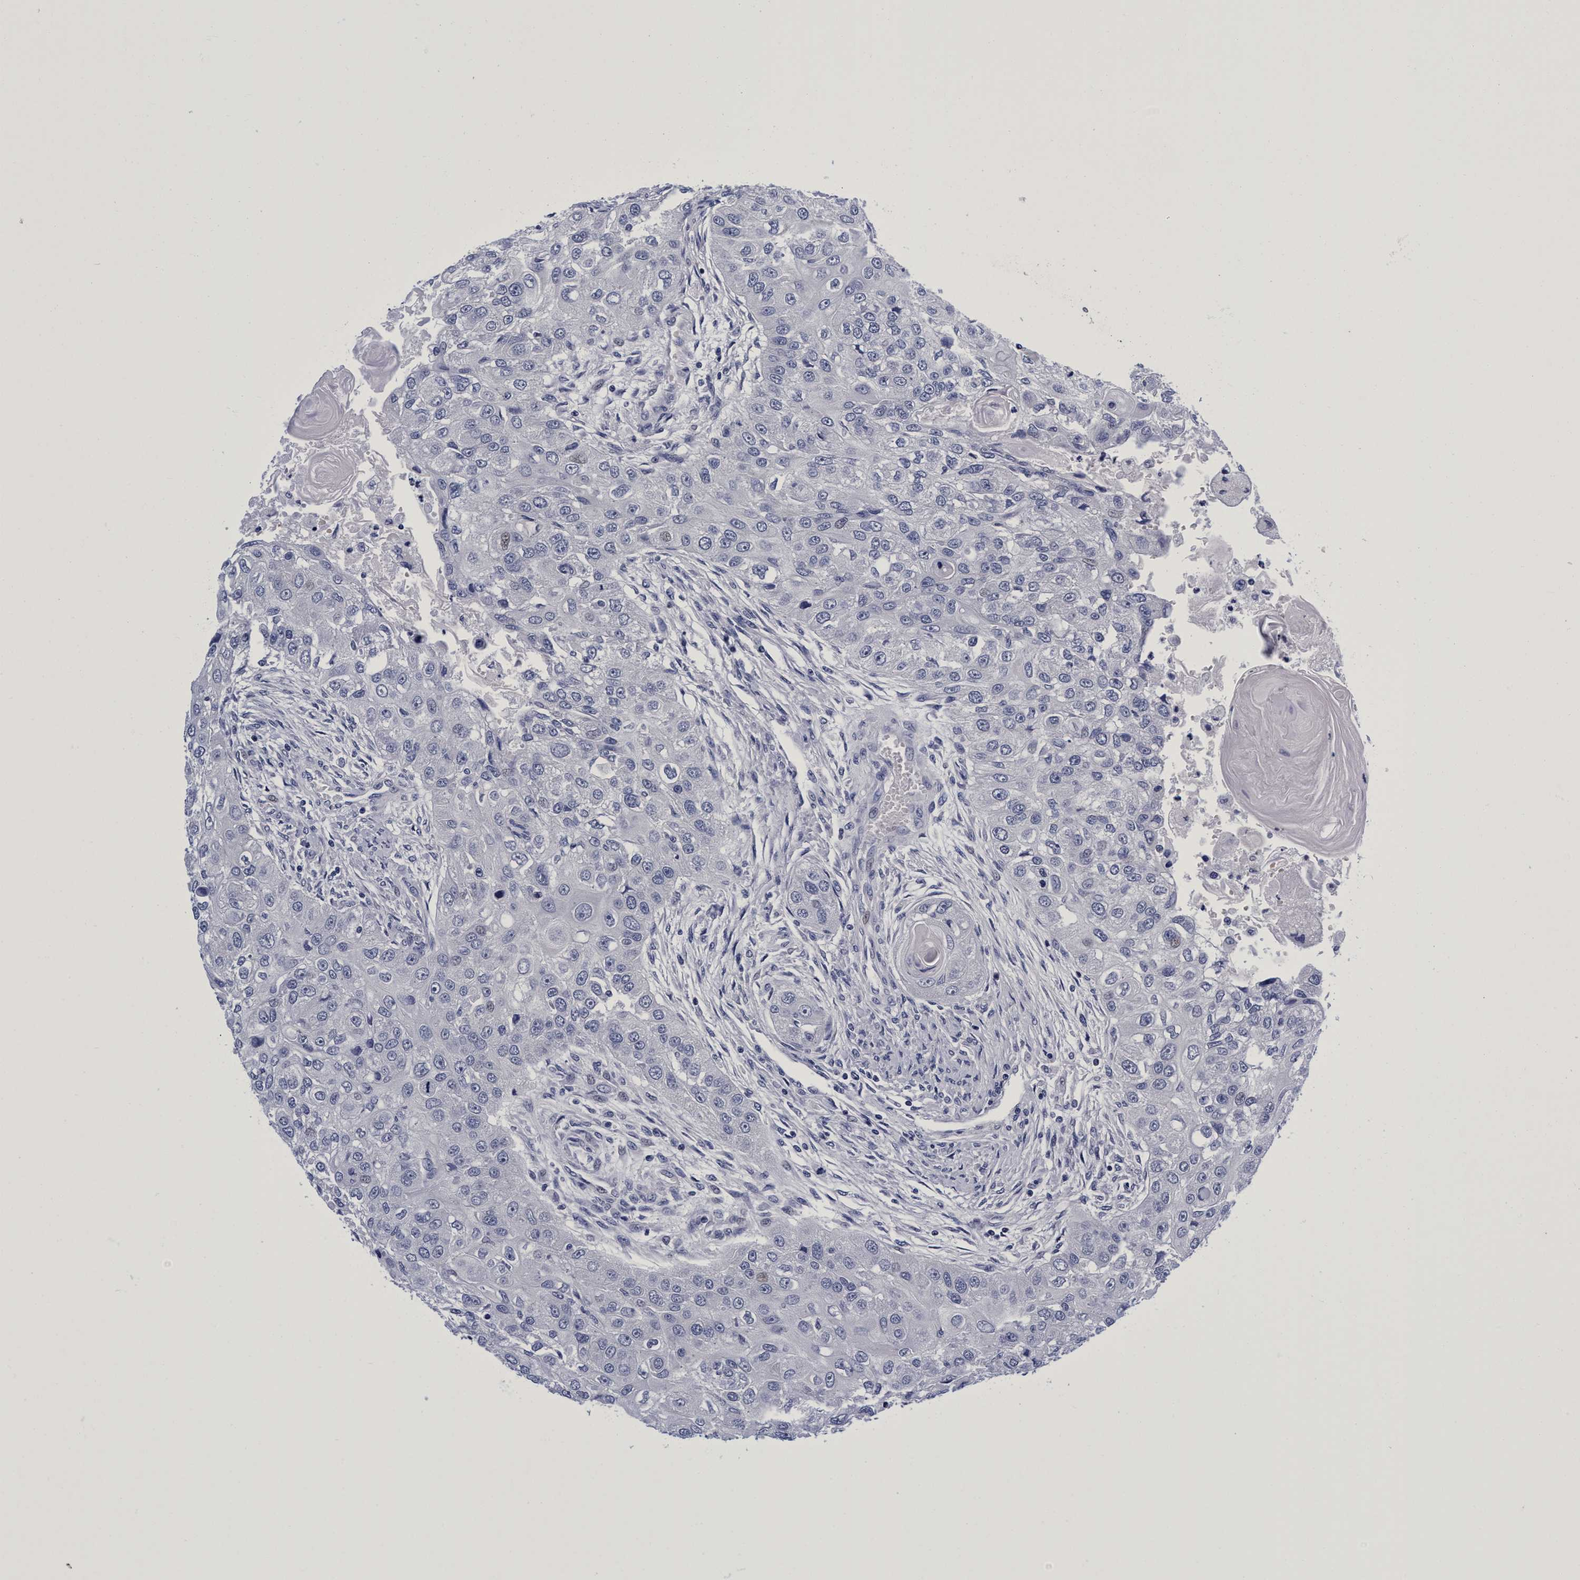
{"staining": {"intensity": "negative", "quantity": "none", "location": "none"}, "tissue": "head and neck cancer", "cell_type": "Tumor cells", "image_type": "cancer", "snomed": [{"axis": "morphology", "description": "Normal tissue, NOS"}, {"axis": "morphology", "description": "Squamous cell carcinoma, NOS"}, {"axis": "topography", "description": "Skeletal muscle"}, {"axis": "topography", "description": "Head-Neck"}], "caption": "The immunohistochemistry (IHC) micrograph has no significant staining in tumor cells of squamous cell carcinoma (head and neck) tissue.", "gene": "PLPPR1", "patient": {"sex": "male", "age": 51}}